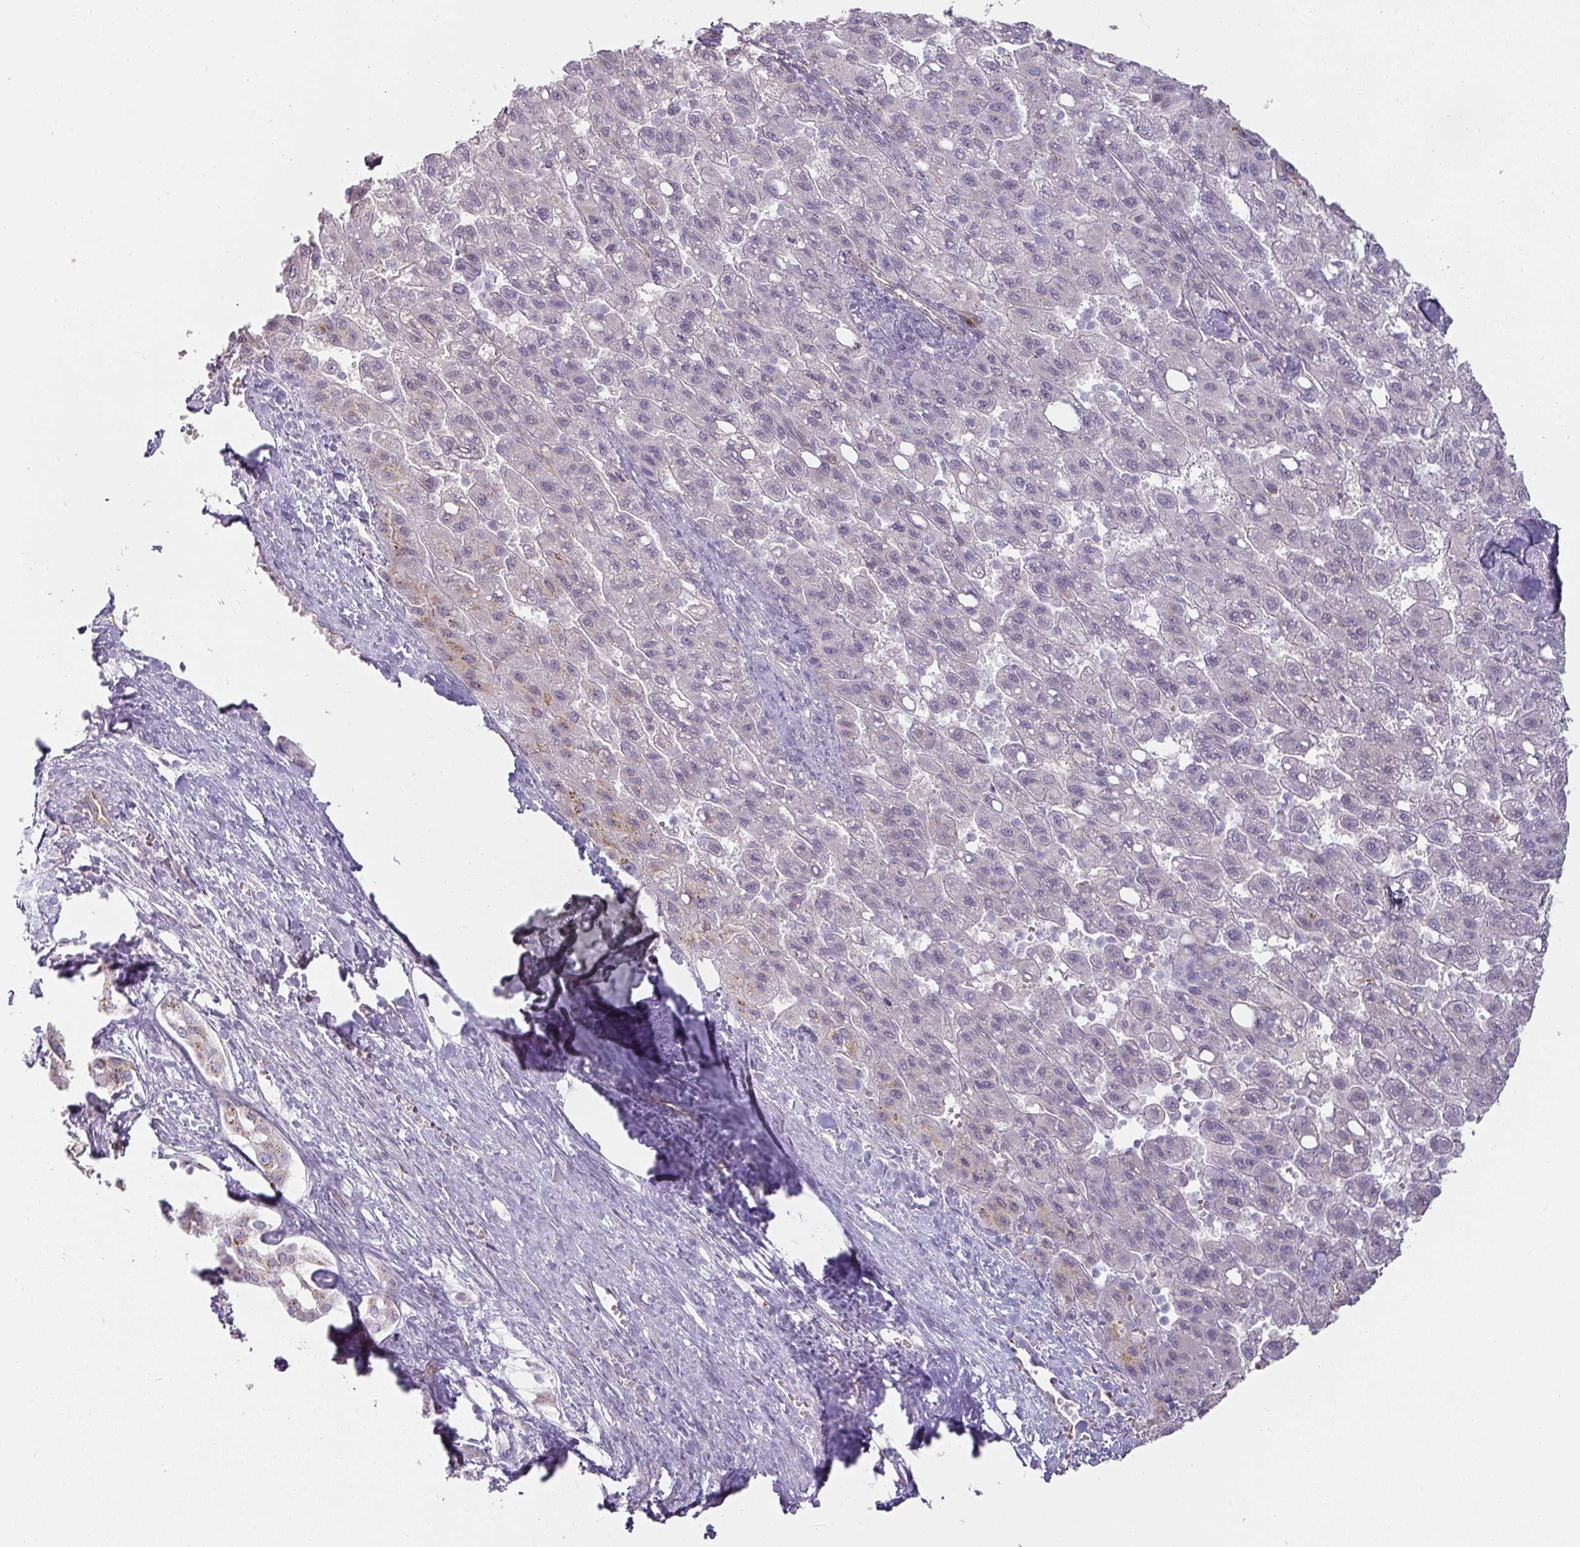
{"staining": {"intensity": "negative", "quantity": "none", "location": "none"}, "tissue": "liver cancer", "cell_type": "Tumor cells", "image_type": "cancer", "snomed": [{"axis": "morphology", "description": "Carcinoma, Hepatocellular, NOS"}, {"axis": "topography", "description": "Liver"}], "caption": "DAB (3,3'-diaminobenzidine) immunohistochemical staining of human liver cancer displays no significant expression in tumor cells.", "gene": "ATP8B2", "patient": {"sex": "female", "age": 82}}